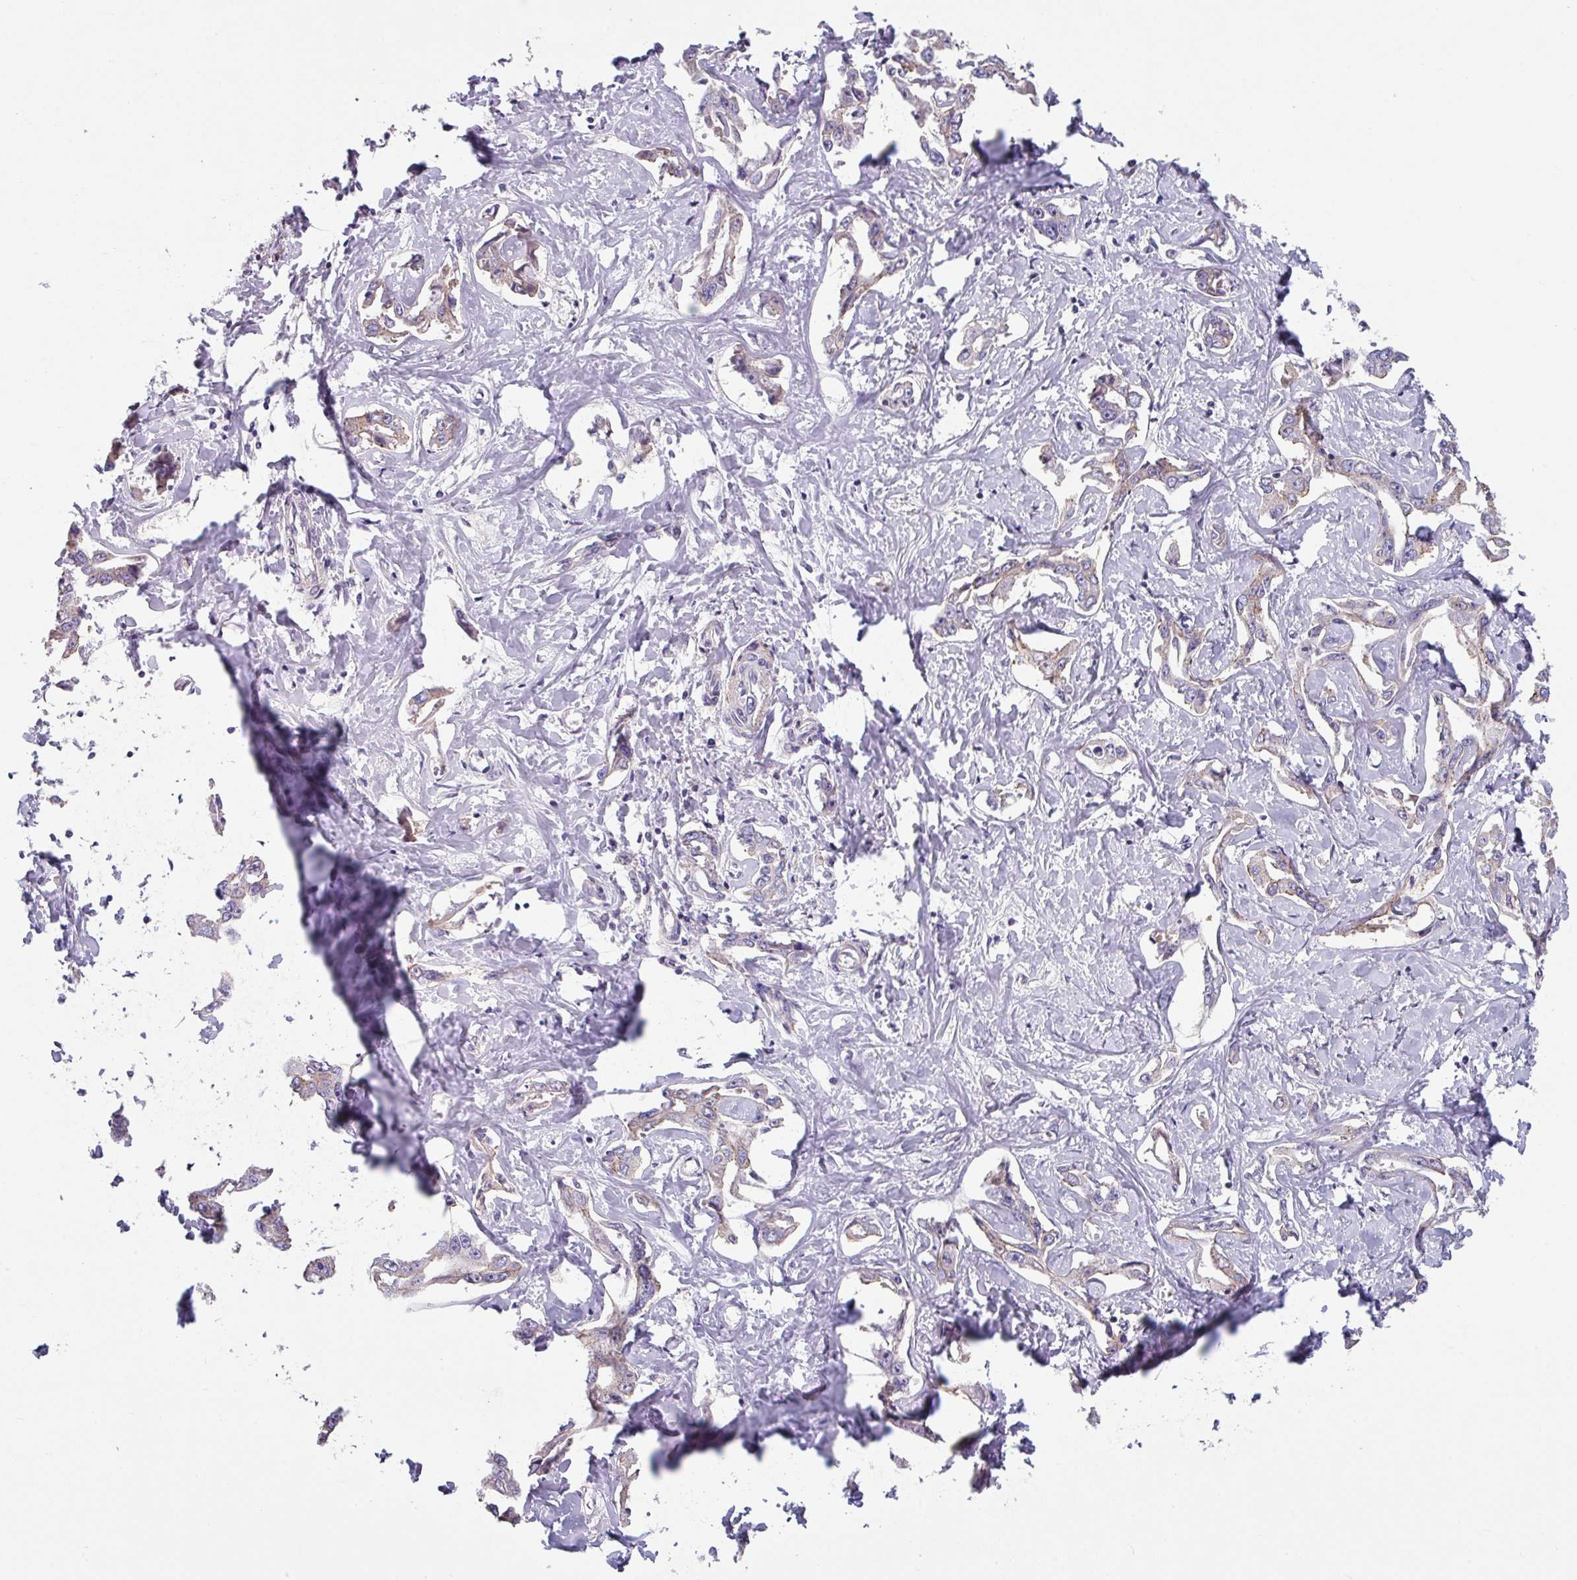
{"staining": {"intensity": "moderate", "quantity": "<25%", "location": "cytoplasmic/membranous"}, "tissue": "liver cancer", "cell_type": "Tumor cells", "image_type": "cancer", "snomed": [{"axis": "morphology", "description": "Cholangiocarcinoma"}, {"axis": "topography", "description": "Liver"}], "caption": "An immunohistochemistry (IHC) micrograph of neoplastic tissue is shown. Protein staining in brown shows moderate cytoplasmic/membranous positivity in liver cancer (cholangiocarcinoma) within tumor cells.", "gene": "TMEM132A", "patient": {"sex": "male", "age": 59}}